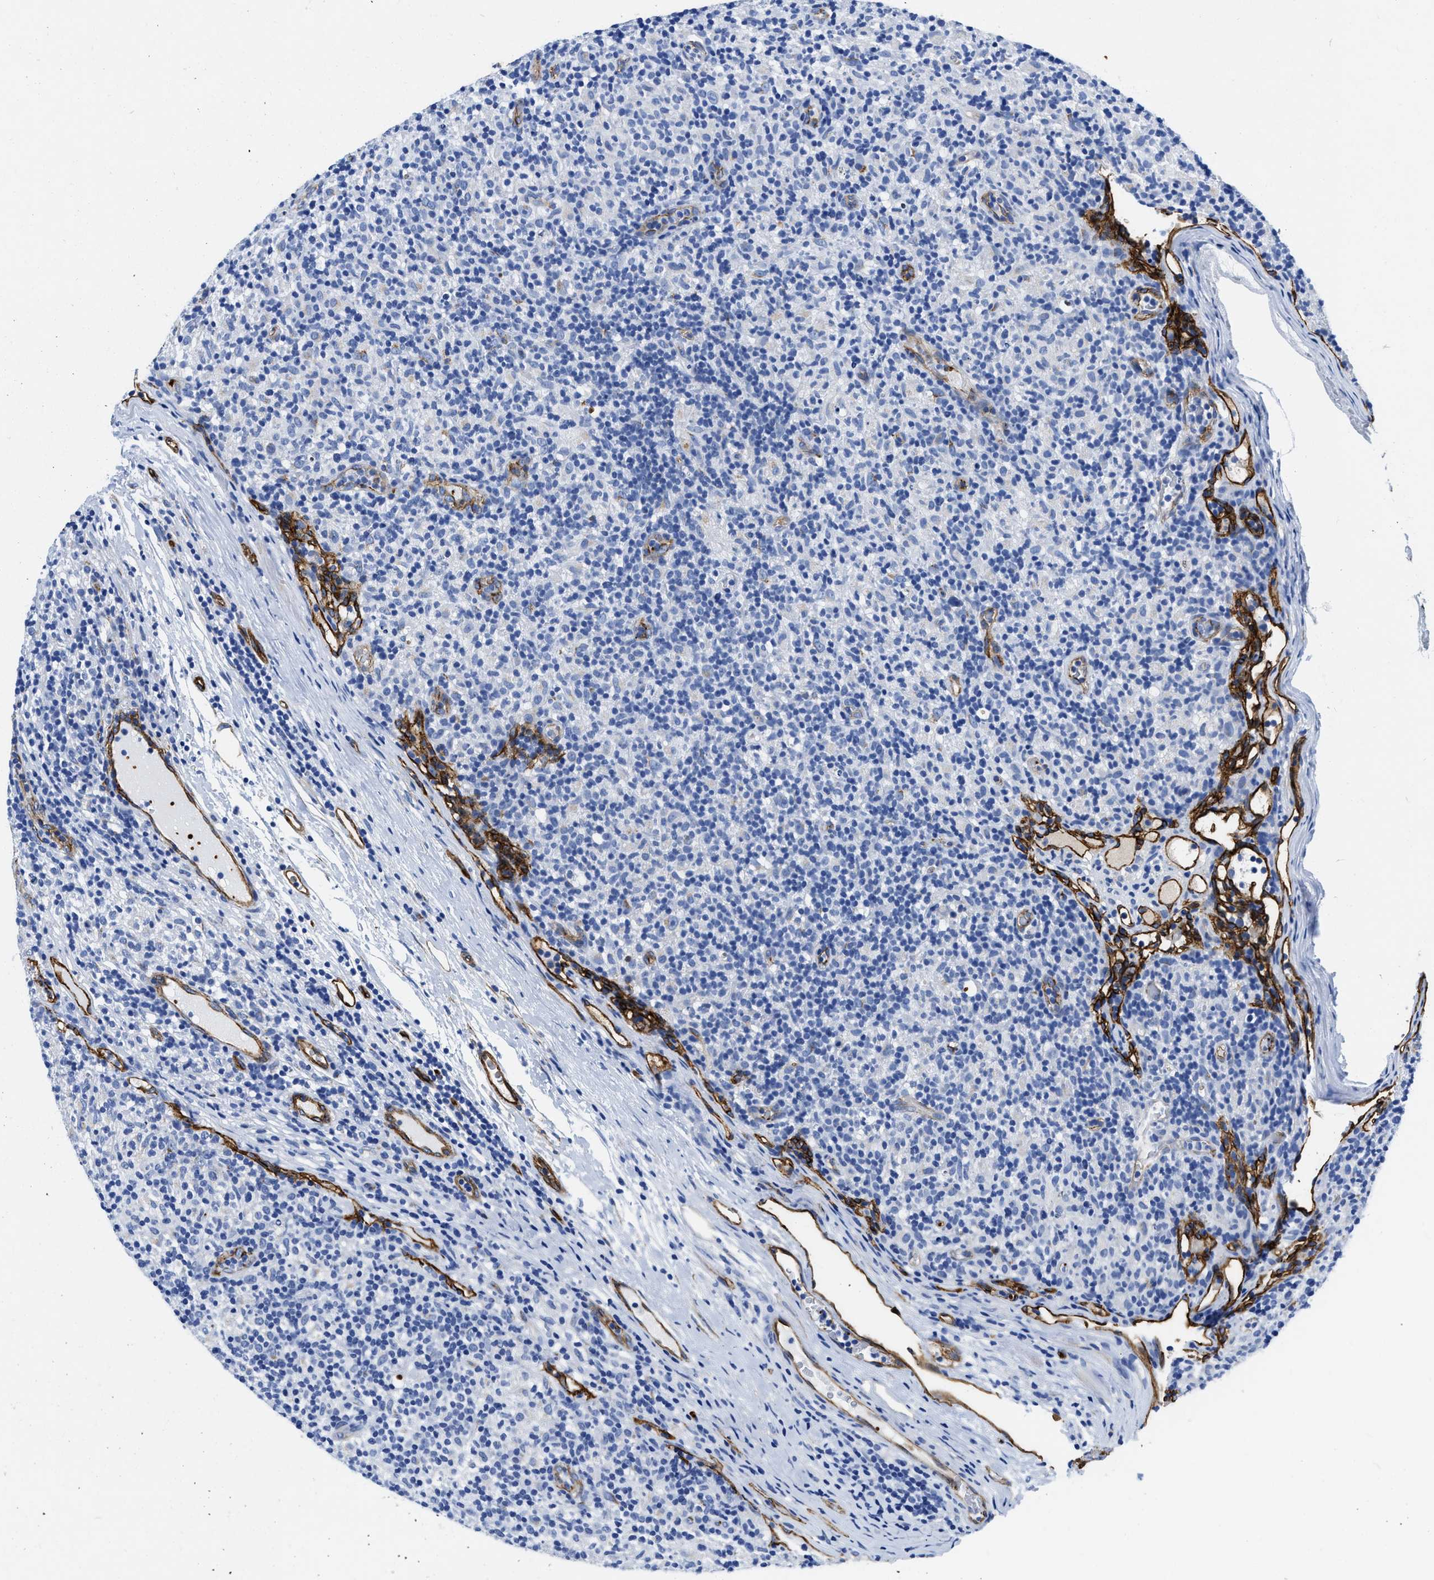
{"staining": {"intensity": "negative", "quantity": "none", "location": "none"}, "tissue": "lymphoma", "cell_type": "Tumor cells", "image_type": "cancer", "snomed": [{"axis": "morphology", "description": "Hodgkin's disease, NOS"}, {"axis": "topography", "description": "Lymph node"}], "caption": "DAB immunohistochemical staining of human lymphoma shows no significant expression in tumor cells.", "gene": "TVP23B", "patient": {"sex": "male", "age": 70}}